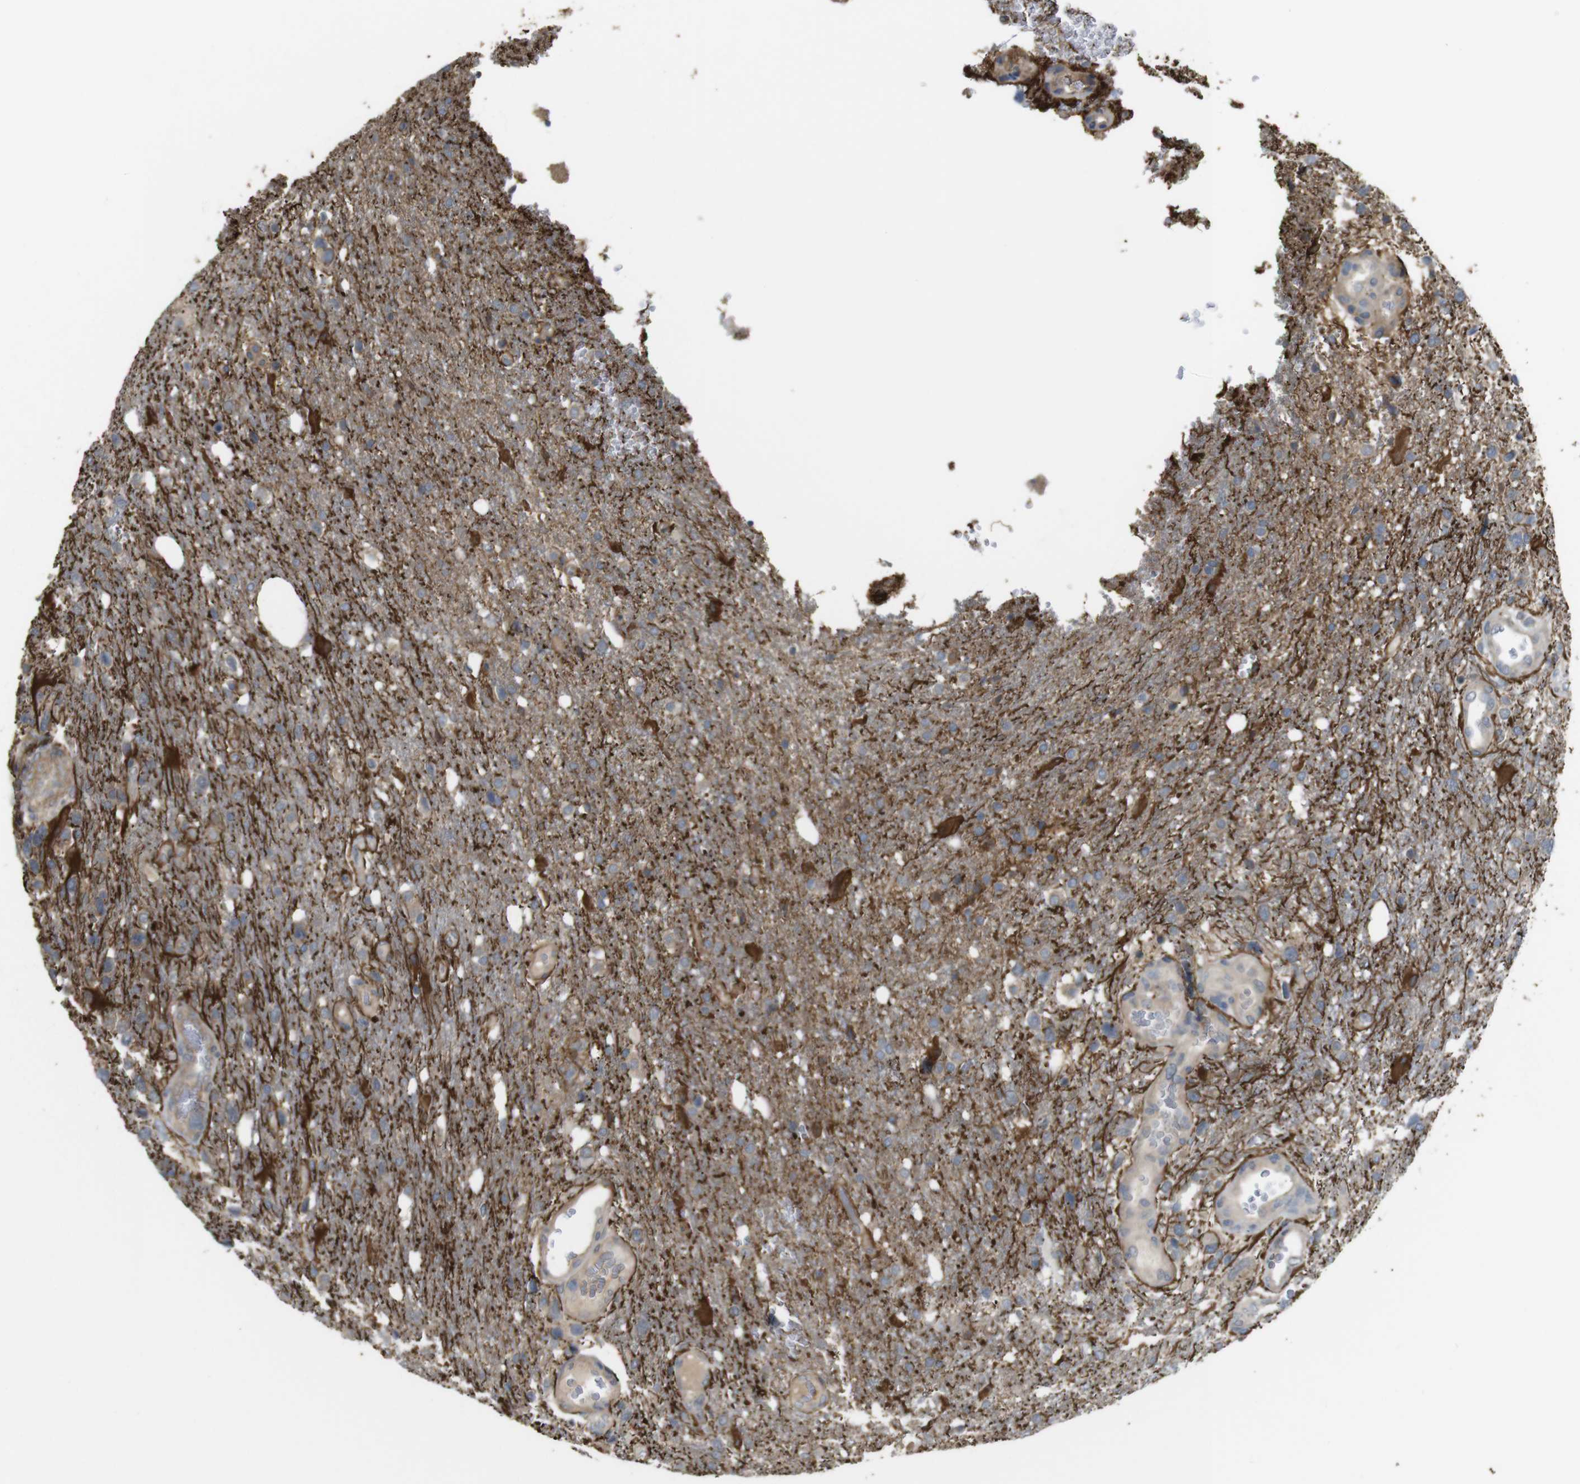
{"staining": {"intensity": "moderate", "quantity": "25%-75%", "location": "cytoplasmic/membranous"}, "tissue": "glioma", "cell_type": "Tumor cells", "image_type": "cancer", "snomed": [{"axis": "morphology", "description": "Glioma, malignant, High grade"}, {"axis": "topography", "description": "Brain"}], "caption": "Tumor cells demonstrate medium levels of moderate cytoplasmic/membranous staining in about 25%-75% of cells in human glioma.", "gene": "CDC34", "patient": {"sex": "female", "age": 58}}